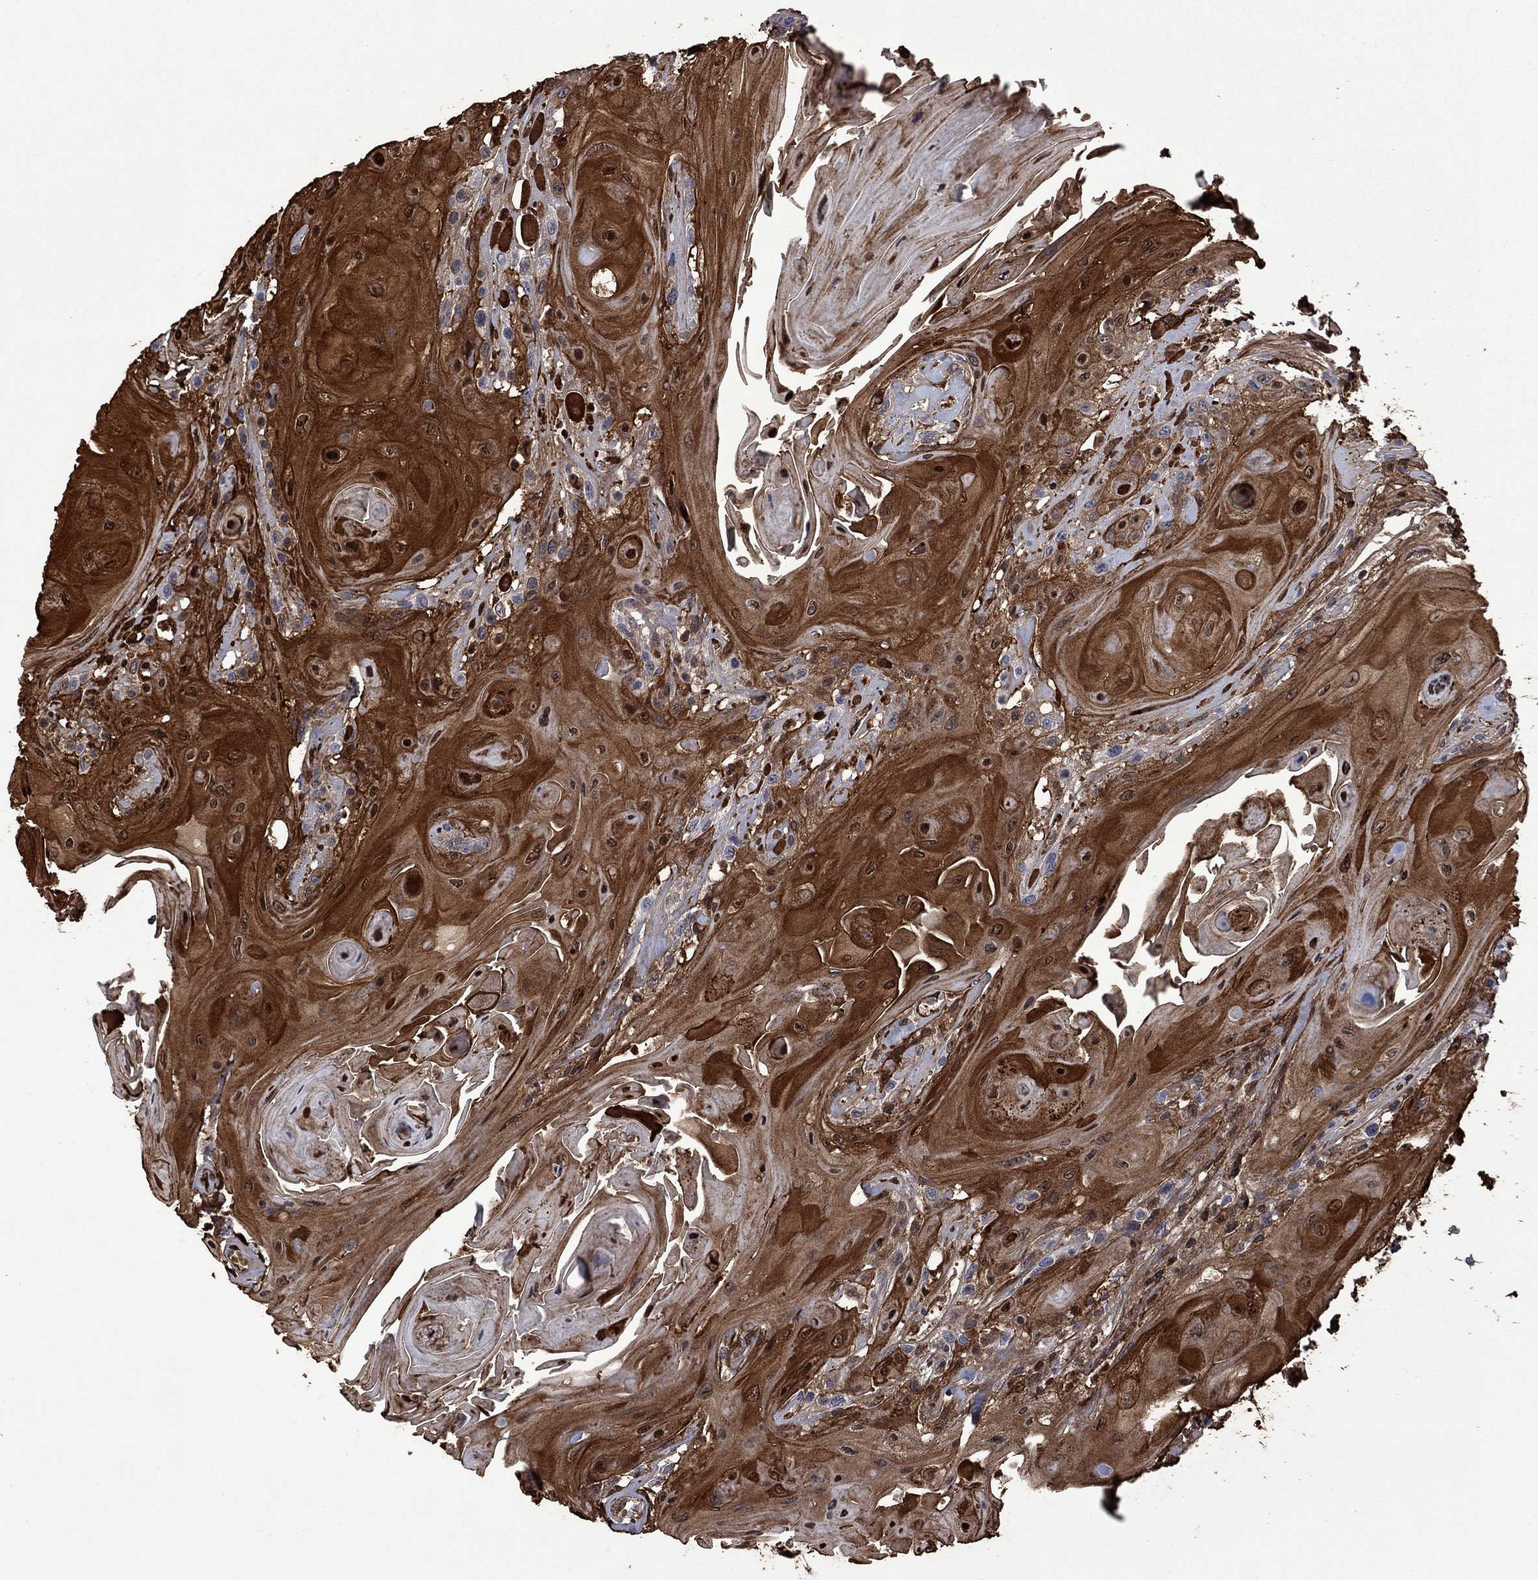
{"staining": {"intensity": "strong", "quantity": ">75%", "location": "cytoplasmic/membranous"}, "tissue": "head and neck cancer", "cell_type": "Tumor cells", "image_type": "cancer", "snomed": [{"axis": "morphology", "description": "Squamous cell carcinoma, NOS"}, {"axis": "topography", "description": "Head-Neck"}], "caption": "Immunohistochemistry (DAB) staining of head and neck cancer exhibits strong cytoplasmic/membranous protein positivity in about >75% of tumor cells.", "gene": "AGL", "patient": {"sex": "female", "age": 59}}